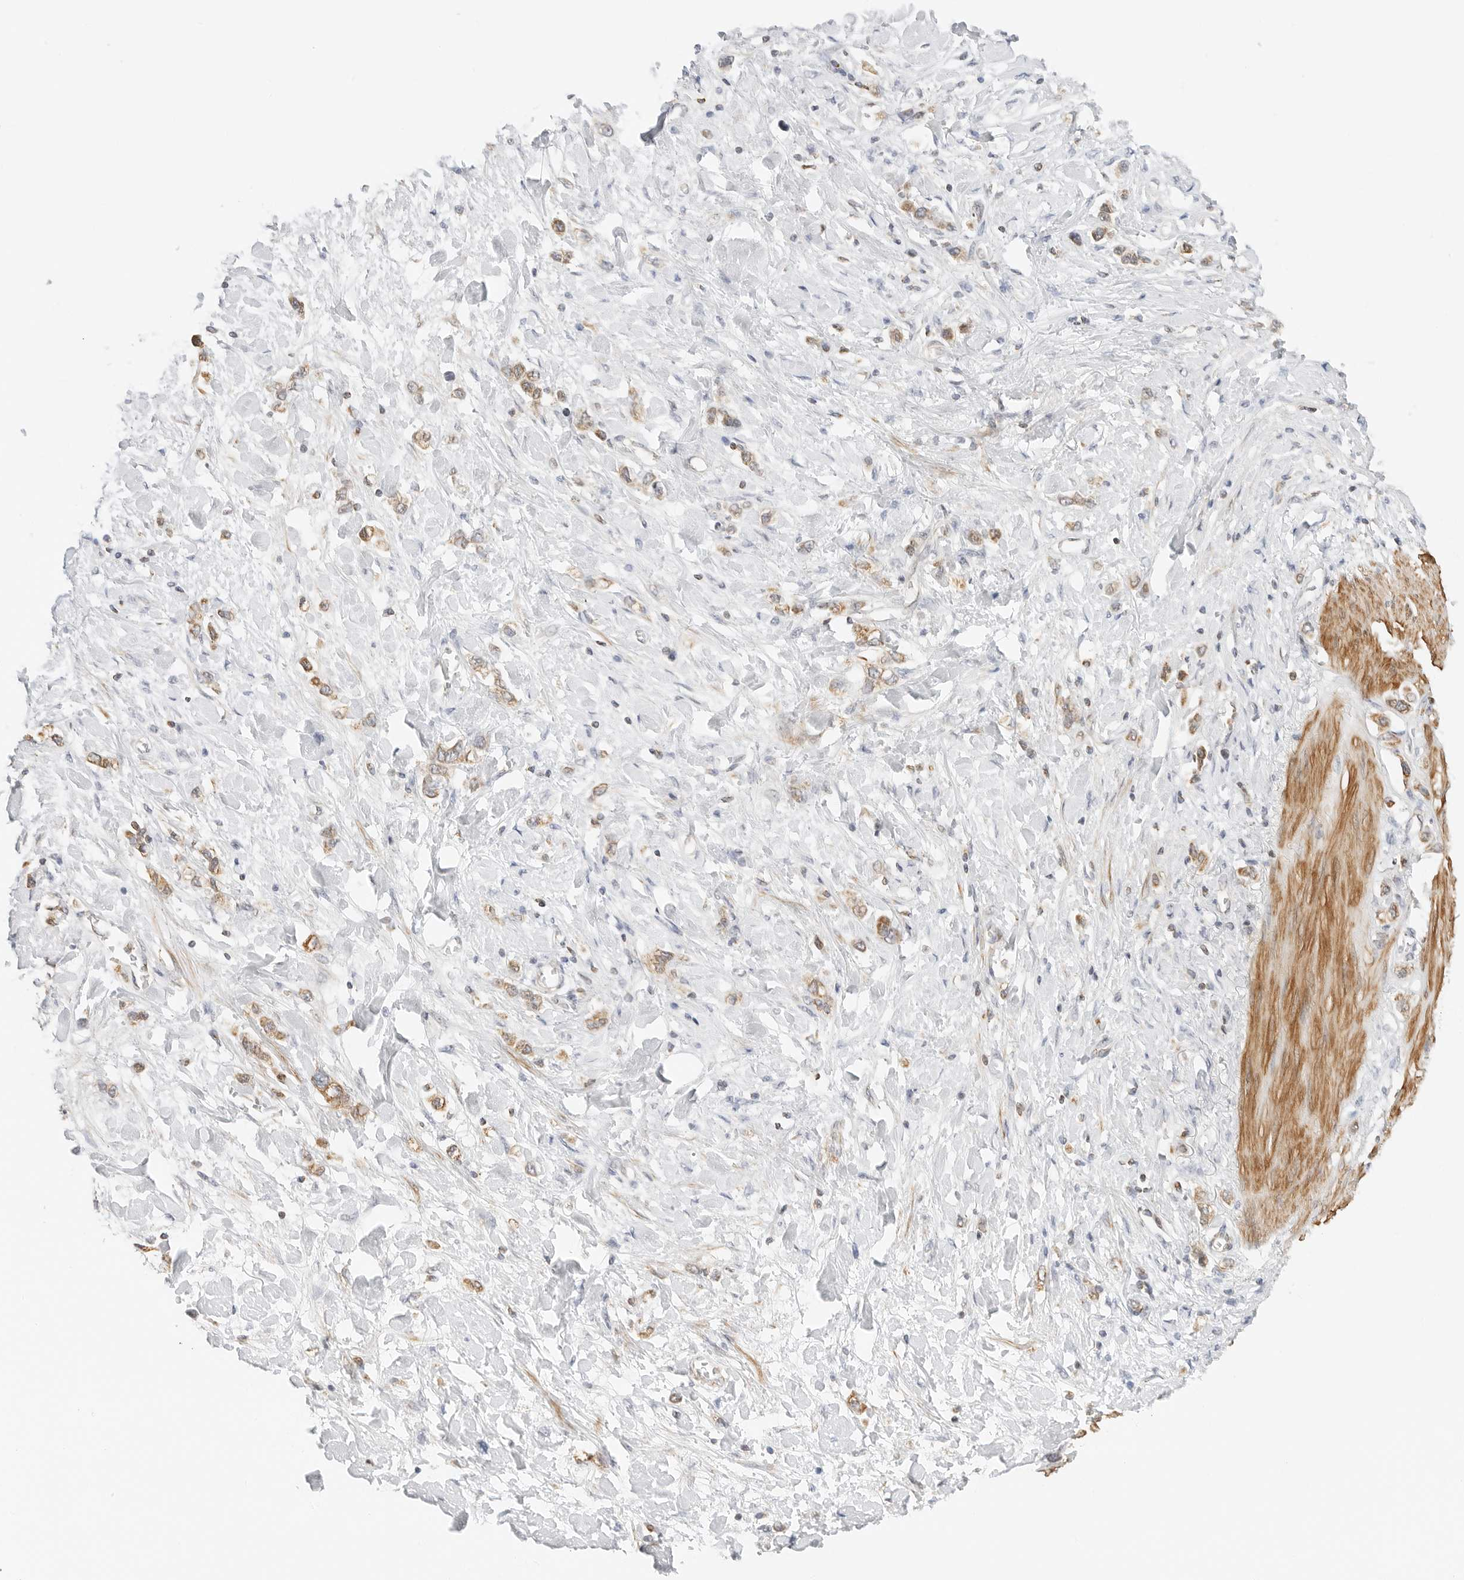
{"staining": {"intensity": "moderate", "quantity": ">75%", "location": "cytoplasmic/membranous"}, "tissue": "stomach cancer", "cell_type": "Tumor cells", "image_type": "cancer", "snomed": [{"axis": "morphology", "description": "Adenocarcinoma, NOS"}, {"axis": "topography", "description": "Stomach"}], "caption": "Adenocarcinoma (stomach) tissue shows moderate cytoplasmic/membranous staining in approximately >75% of tumor cells, visualized by immunohistochemistry.", "gene": "GORAB", "patient": {"sex": "female", "age": 65}}